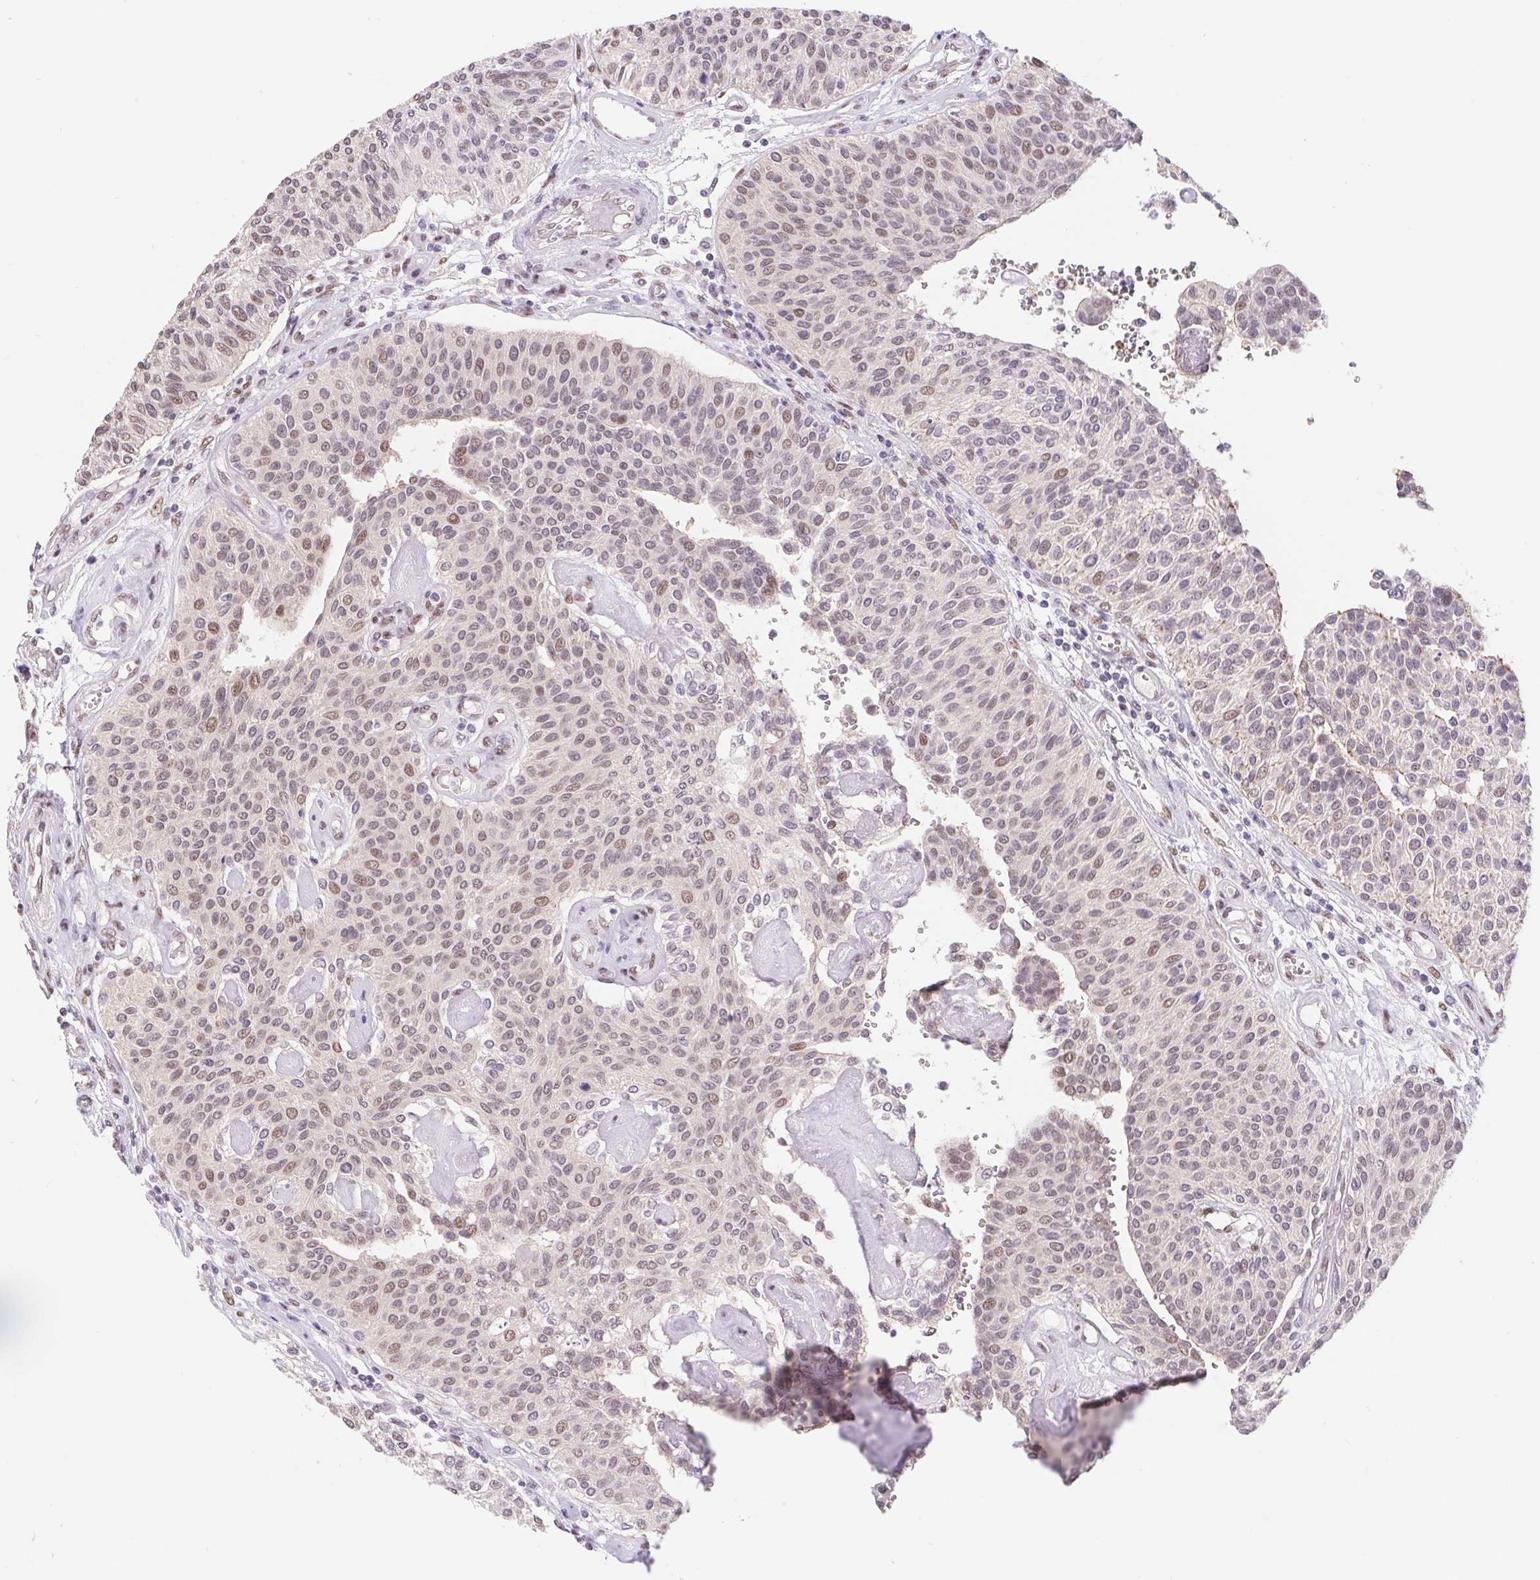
{"staining": {"intensity": "moderate", "quantity": "<25%", "location": "nuclear"}, "tissue": "urothelial cancer", "cell_type": "Tumor cells", "image_type": "cancer", "snomed": [{"axis": "morphology", "description": "Urothelial carcinoma, NOS"}, {"axis": "topography", "description": "Urinary bladder"}], "caption": "Transitional cell carcinoma stained with a brown dye demonstrates moderate nuclear positive staining in about <25% of tumor cells.", "gene": "CAND1", "patient": {"sex": "male", "age": 55}}